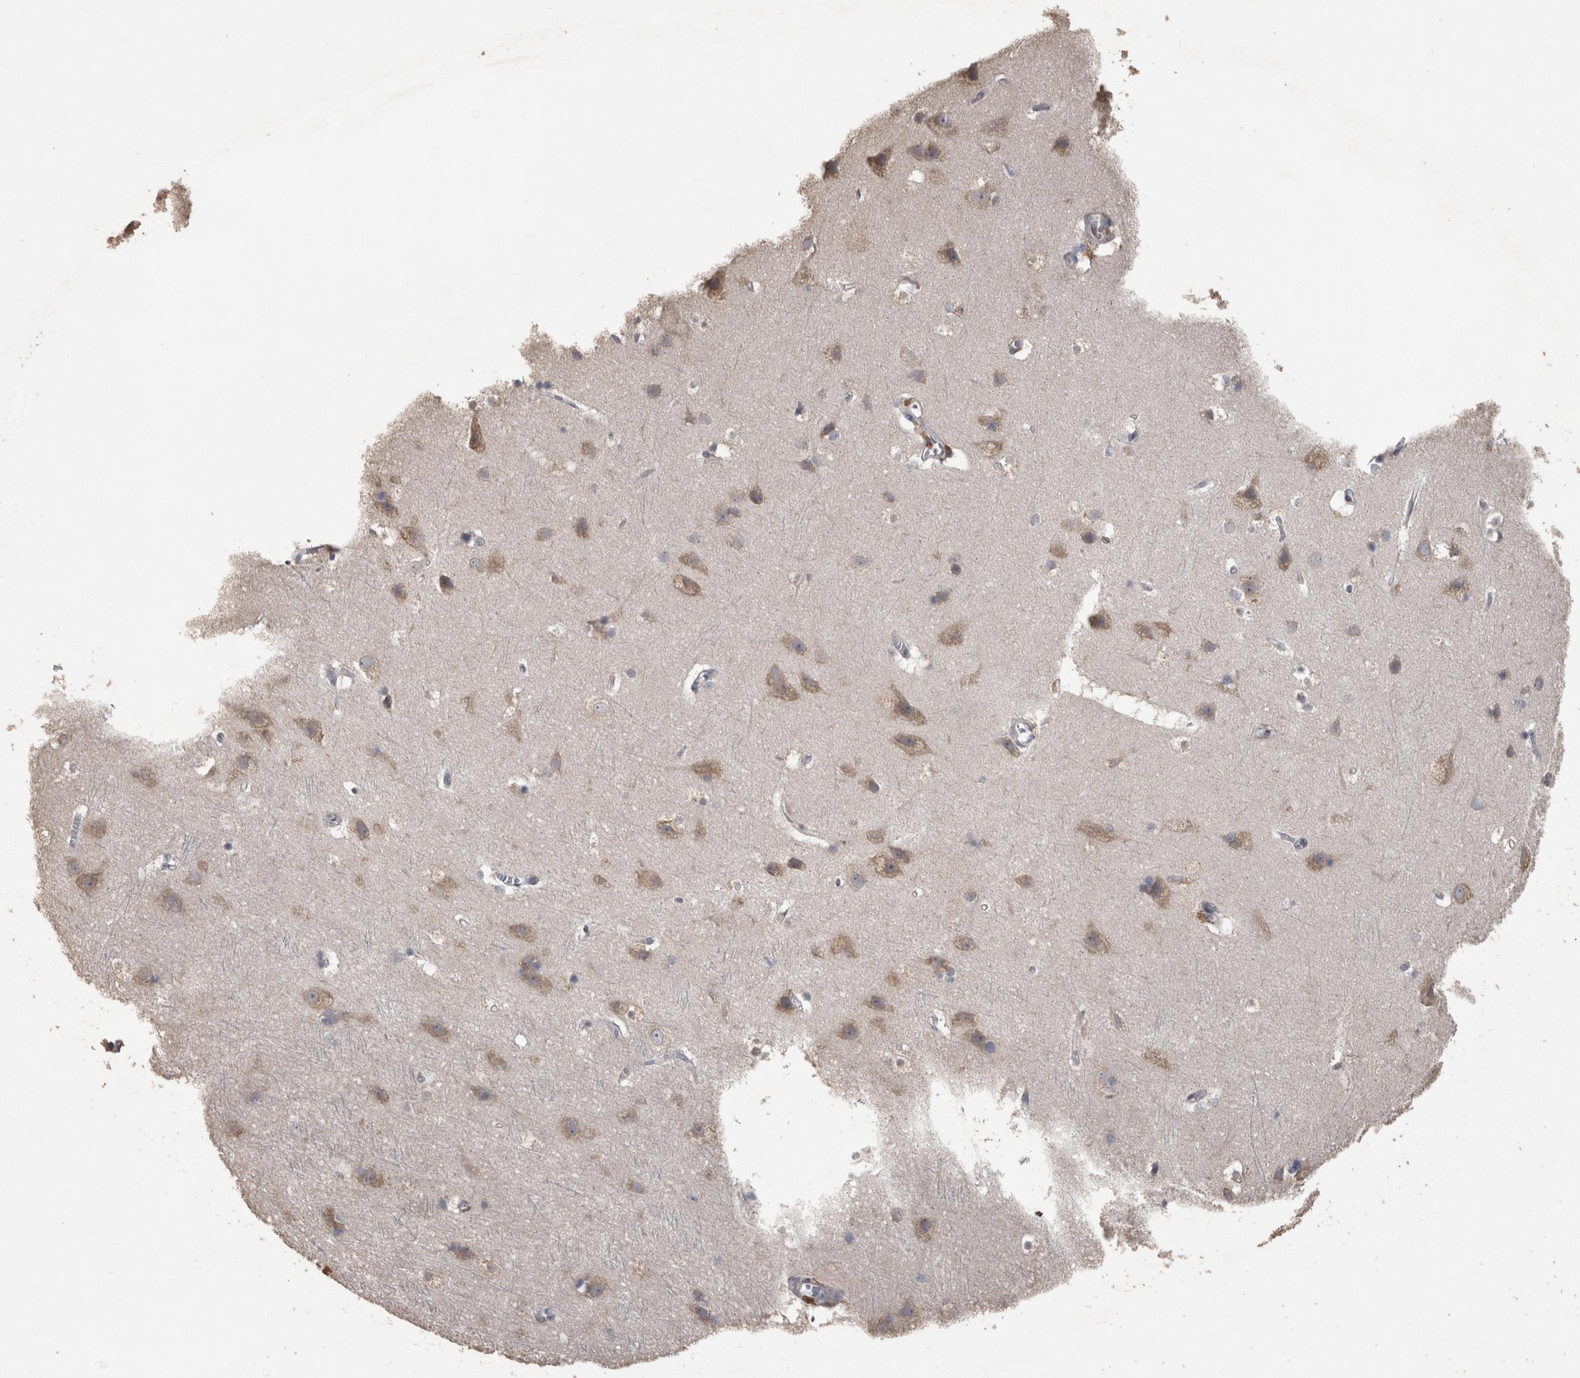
{"staining": {"intensity": "weak", "quantity": "<25%", "location": "cytoplasmic/membranous"}, "tissue": "cerebral cortex", "cell_type": "Endothelial cells", "image_type": "normal", "snomed": [{"axis": "morphology", "description": "Normal tissue, NOS"}, {"axis": "topography", "description": "Cerebral cortex"}], "caption": "High magnification brightfield microscopy of benign cerebral cortex stained with DAB (3,3'-diaminobenzidine) (brown) and counterstained with hematoxylin (blue): endothelial cells show no significant staining. (Brightfield microscopy of DAB (3,3'-diaminobenzidine) IHC at high magnification).", "gene": "RAB29", "patient": {"sex": "male", "age": 54}}